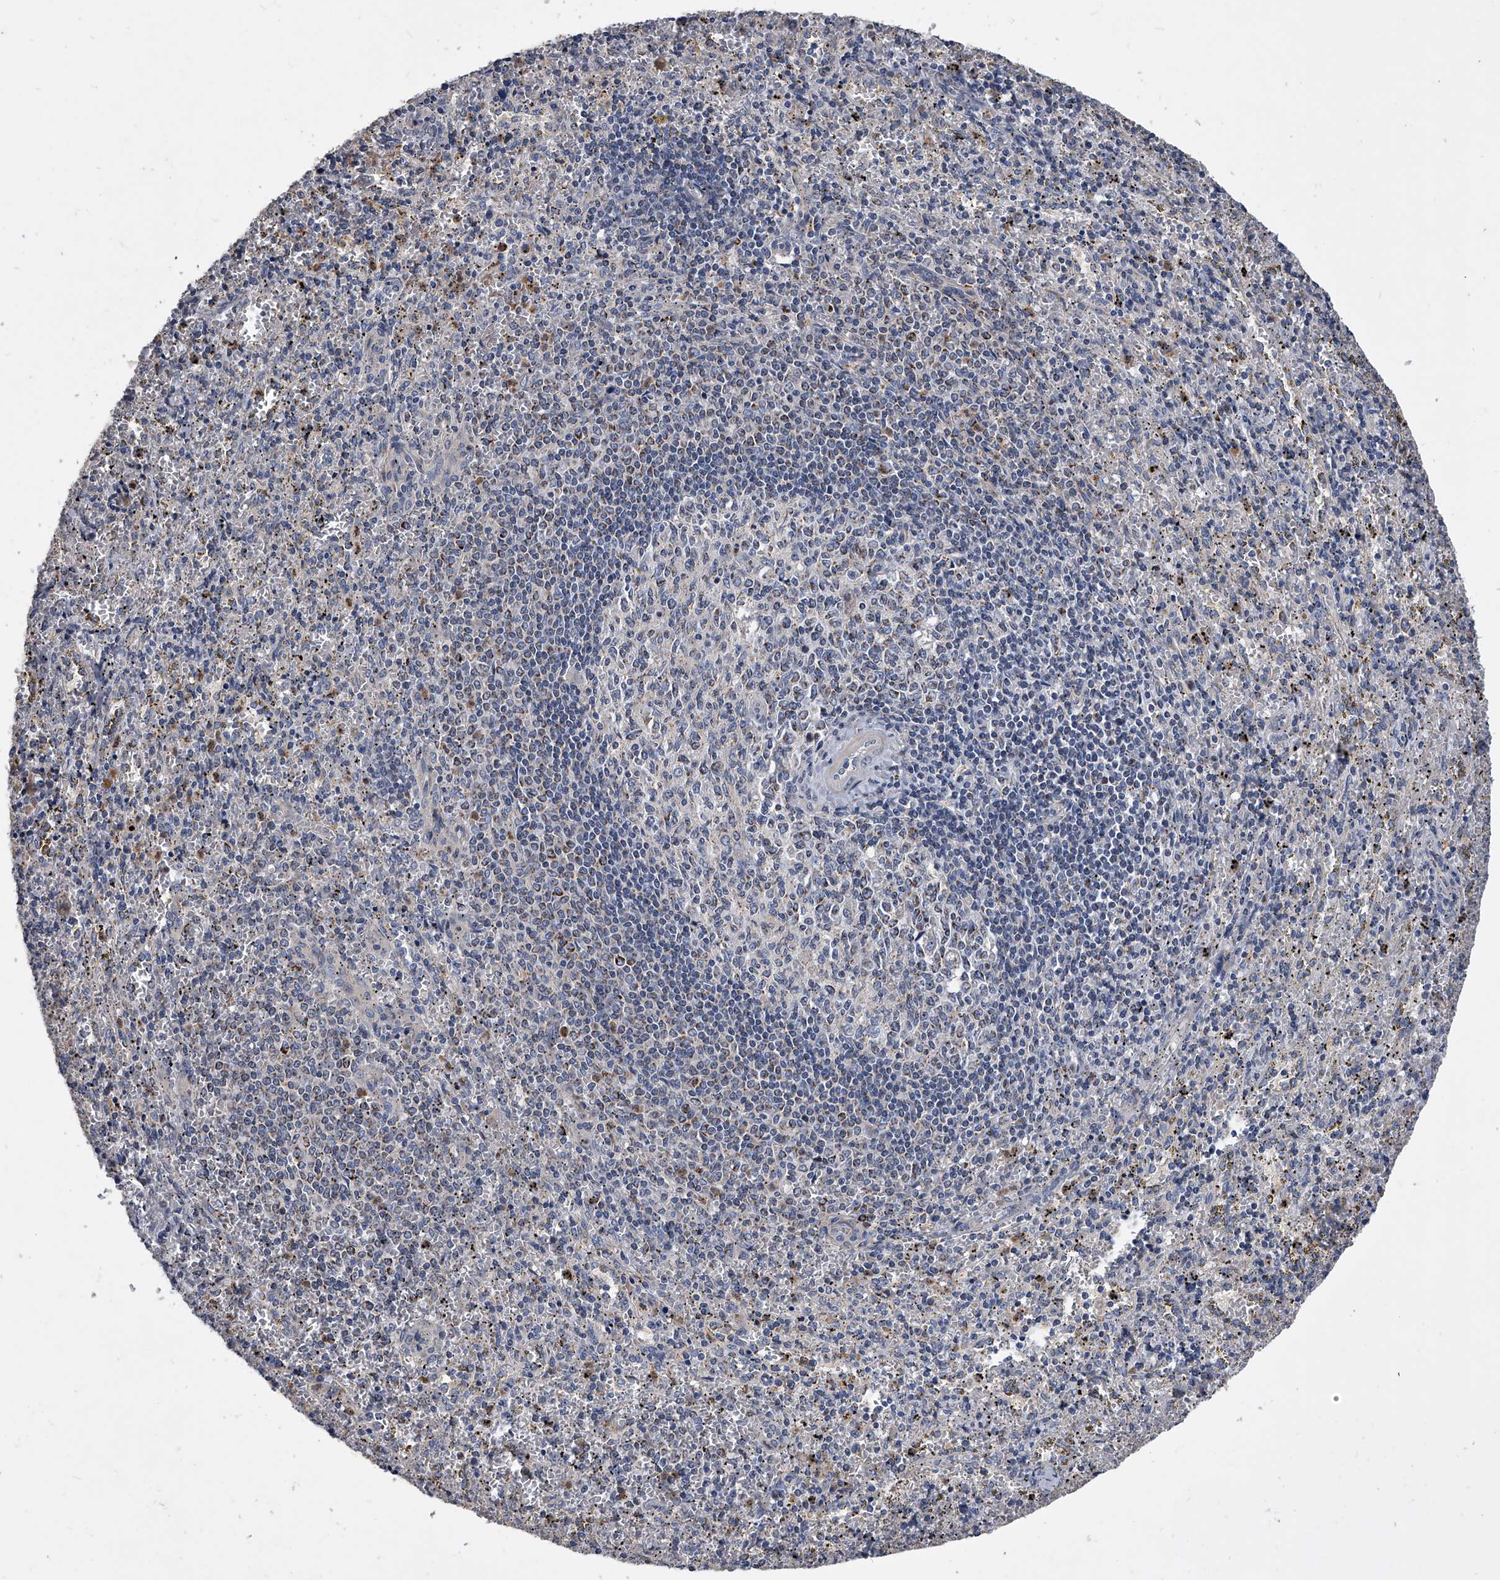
{"staining": {"intensity": "moderate", "quantity": "25%-75%", "location": "cytoplasmic/membranous"}, "tissue": "spleen", "cell_type": "Cells in red pulp", "image_type": "normal", "snomed": [{"axis": "morphology", "description": "Normal tissue, NOS"}, {"axis": "topography", "description": "Spleen"}], "caption": "A medium amount of moderate cytoplasmic/membranous positivity is present in about 25%-75% of cells in red pulp in unremarkable spleen. (brown staining indicates protein expression, while blue staining denotes nuclei).", "gene": "NRP1", "patient": {"sex": "male", "age": 11}}